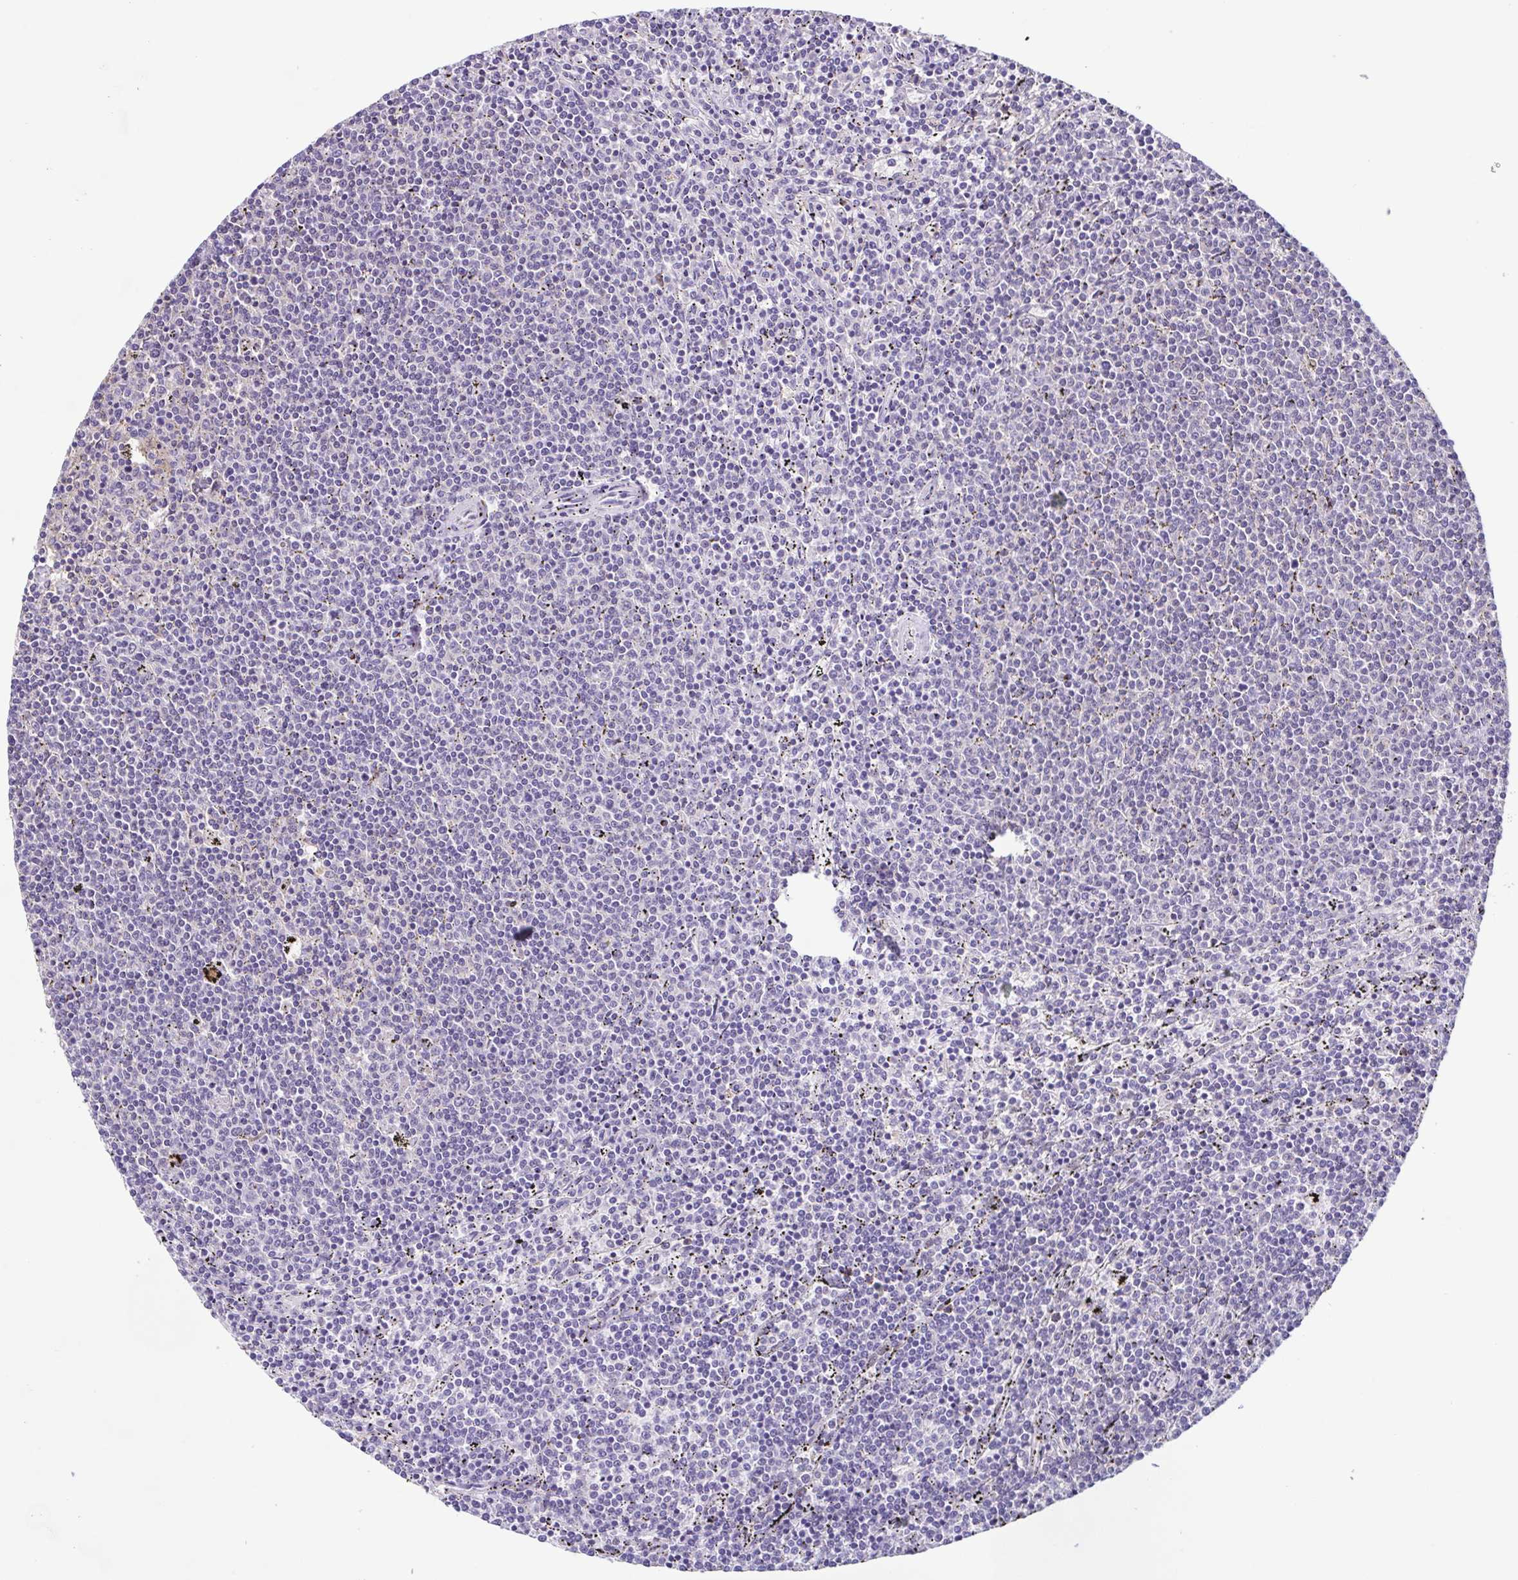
{"staining": {"intensity": "negative", "quantity": "none", "location": "none"}, "tissue": "lymphoma", "cell_type": "Tumor cells", "image_type": "cancer", "snomed": [{"axis": "morphology", "description": "Malignant lymphoma, non-Hodgkin's type, Low grade"}, {"axis": "topography", "description": "Spleen"}], "caption": "Protein analysis of lymphoma shows no significant positivity in tumor cells.", "gene": "ACTRT3", "patient": {"sex": "female", "age": 50}}